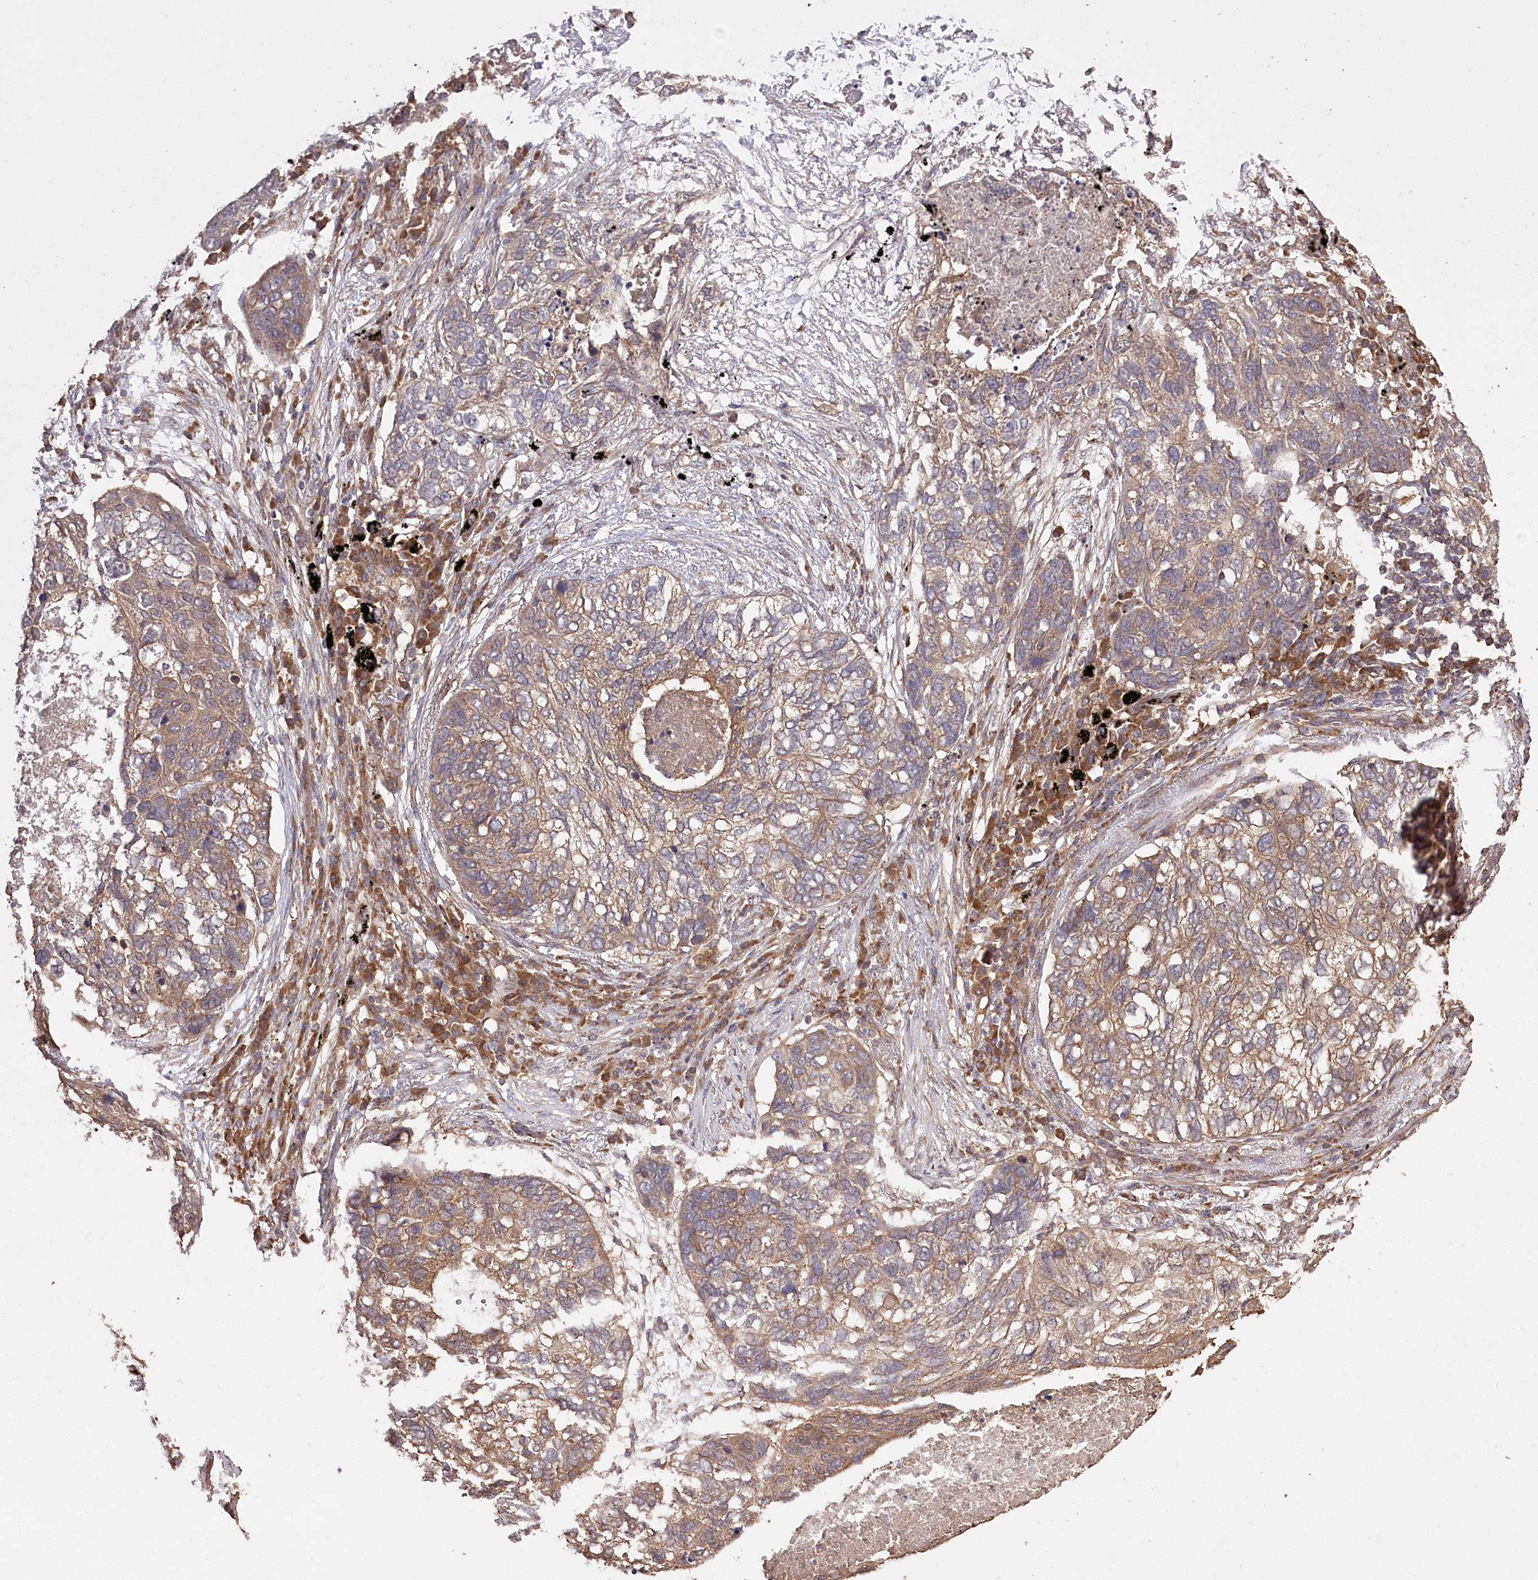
{"staining": {"intensity": "moderate", "quantity": "25%-75%", "location": "cytoplasmic/membranous"}, "tissue": "lung cancer", "cell_type": "Tumor cells", "image_type": "cancer", "snomed": [{"axis": "morphology", "description": "Squamous cell carcinoma, NOS"}, {"axis": "topography", "description": "Lung"}], "caption": "Lung squamous cell carcinoma stained with a brown dye displays moderate cytoplasmic/membranous positive positivity in approximately 25%-75% of tumor cells.", "gene": "PRSS53", "patient": {"sex": "female", "age": 63}}